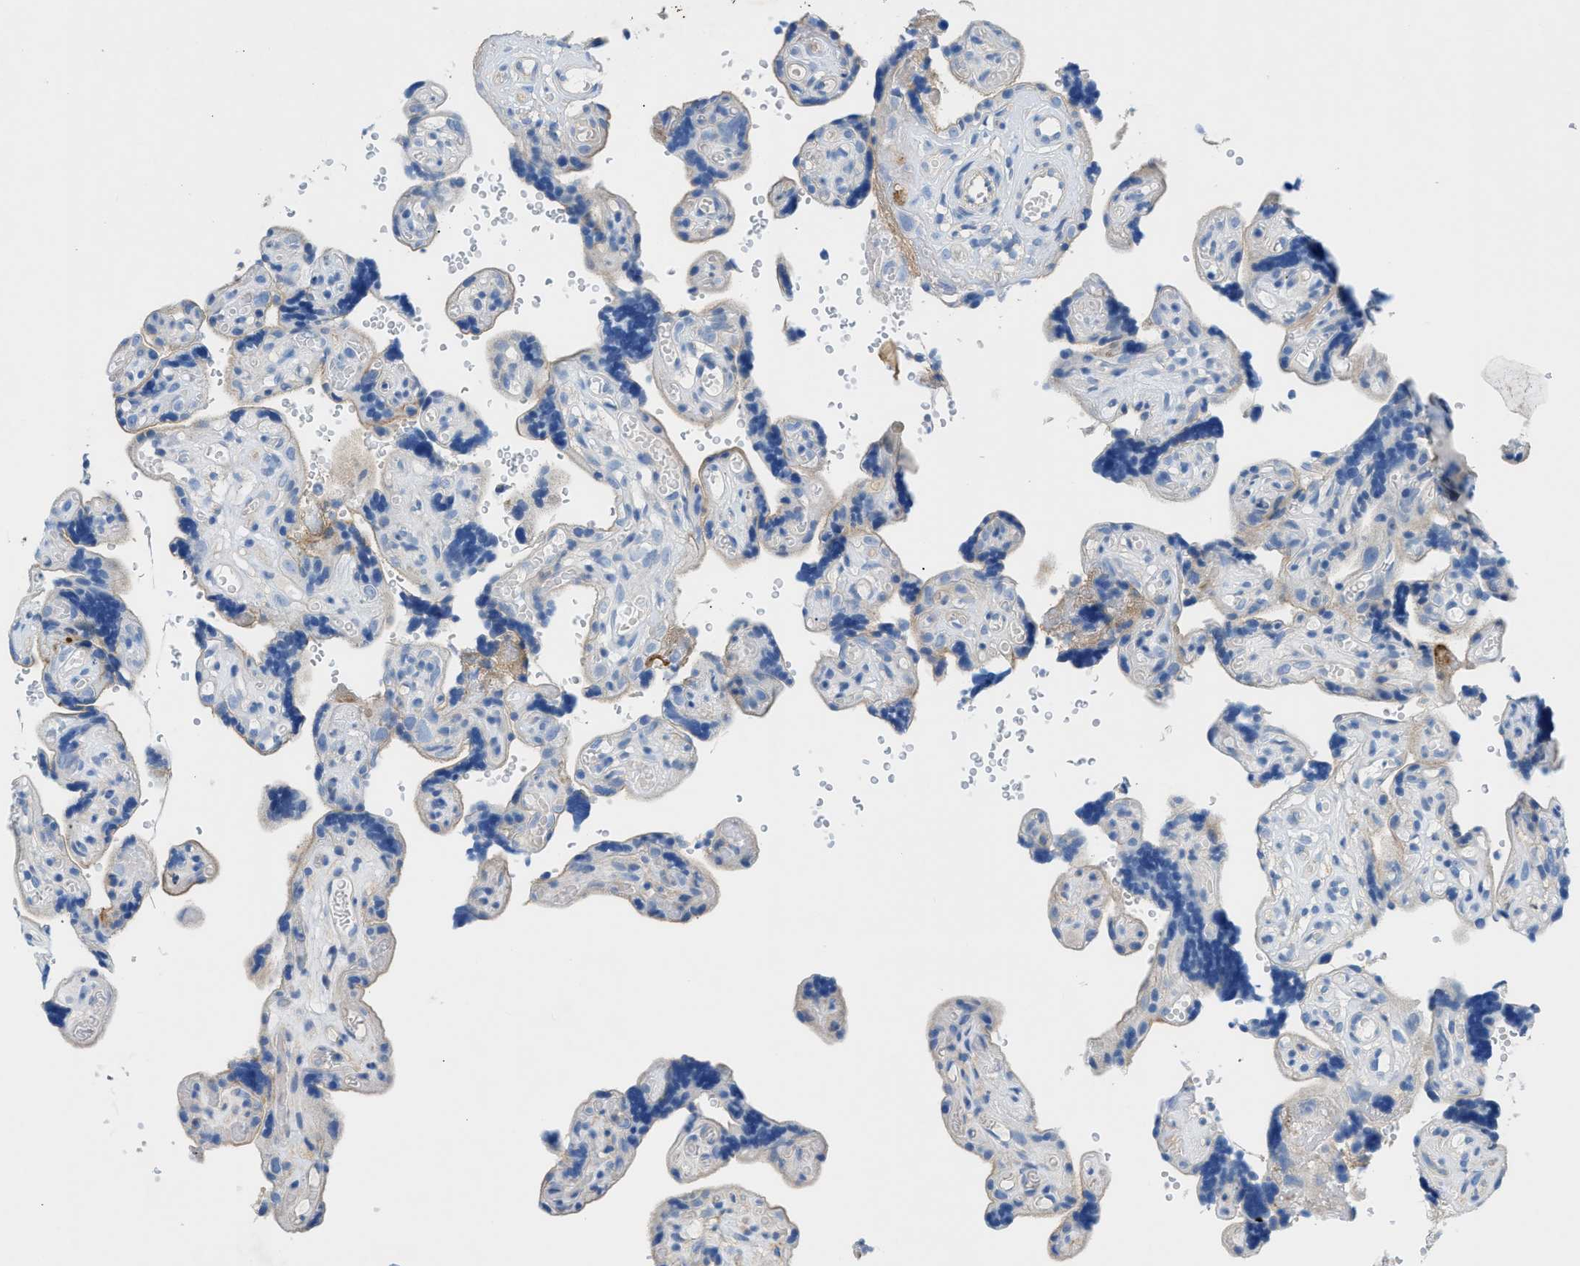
{"staining": {"intensity": "negative", "quantity": "none", "location": "none"}, "tissue": "placenta", "cell_type": "Decidual cells", "image_type": "normal", "snomed": [{"axis": "morphology", "description": "Normal tissue, NOS"}, {"axis": "topography", "description": "Placenta"}], "caption": "DAB immunohistochemical staining of unremarkable placenta shows no significant positivity in decidual cells. Nuclei are stained in blue.", "gene": "ORAI1", "patient": {"sex": "female", "age": 30}}